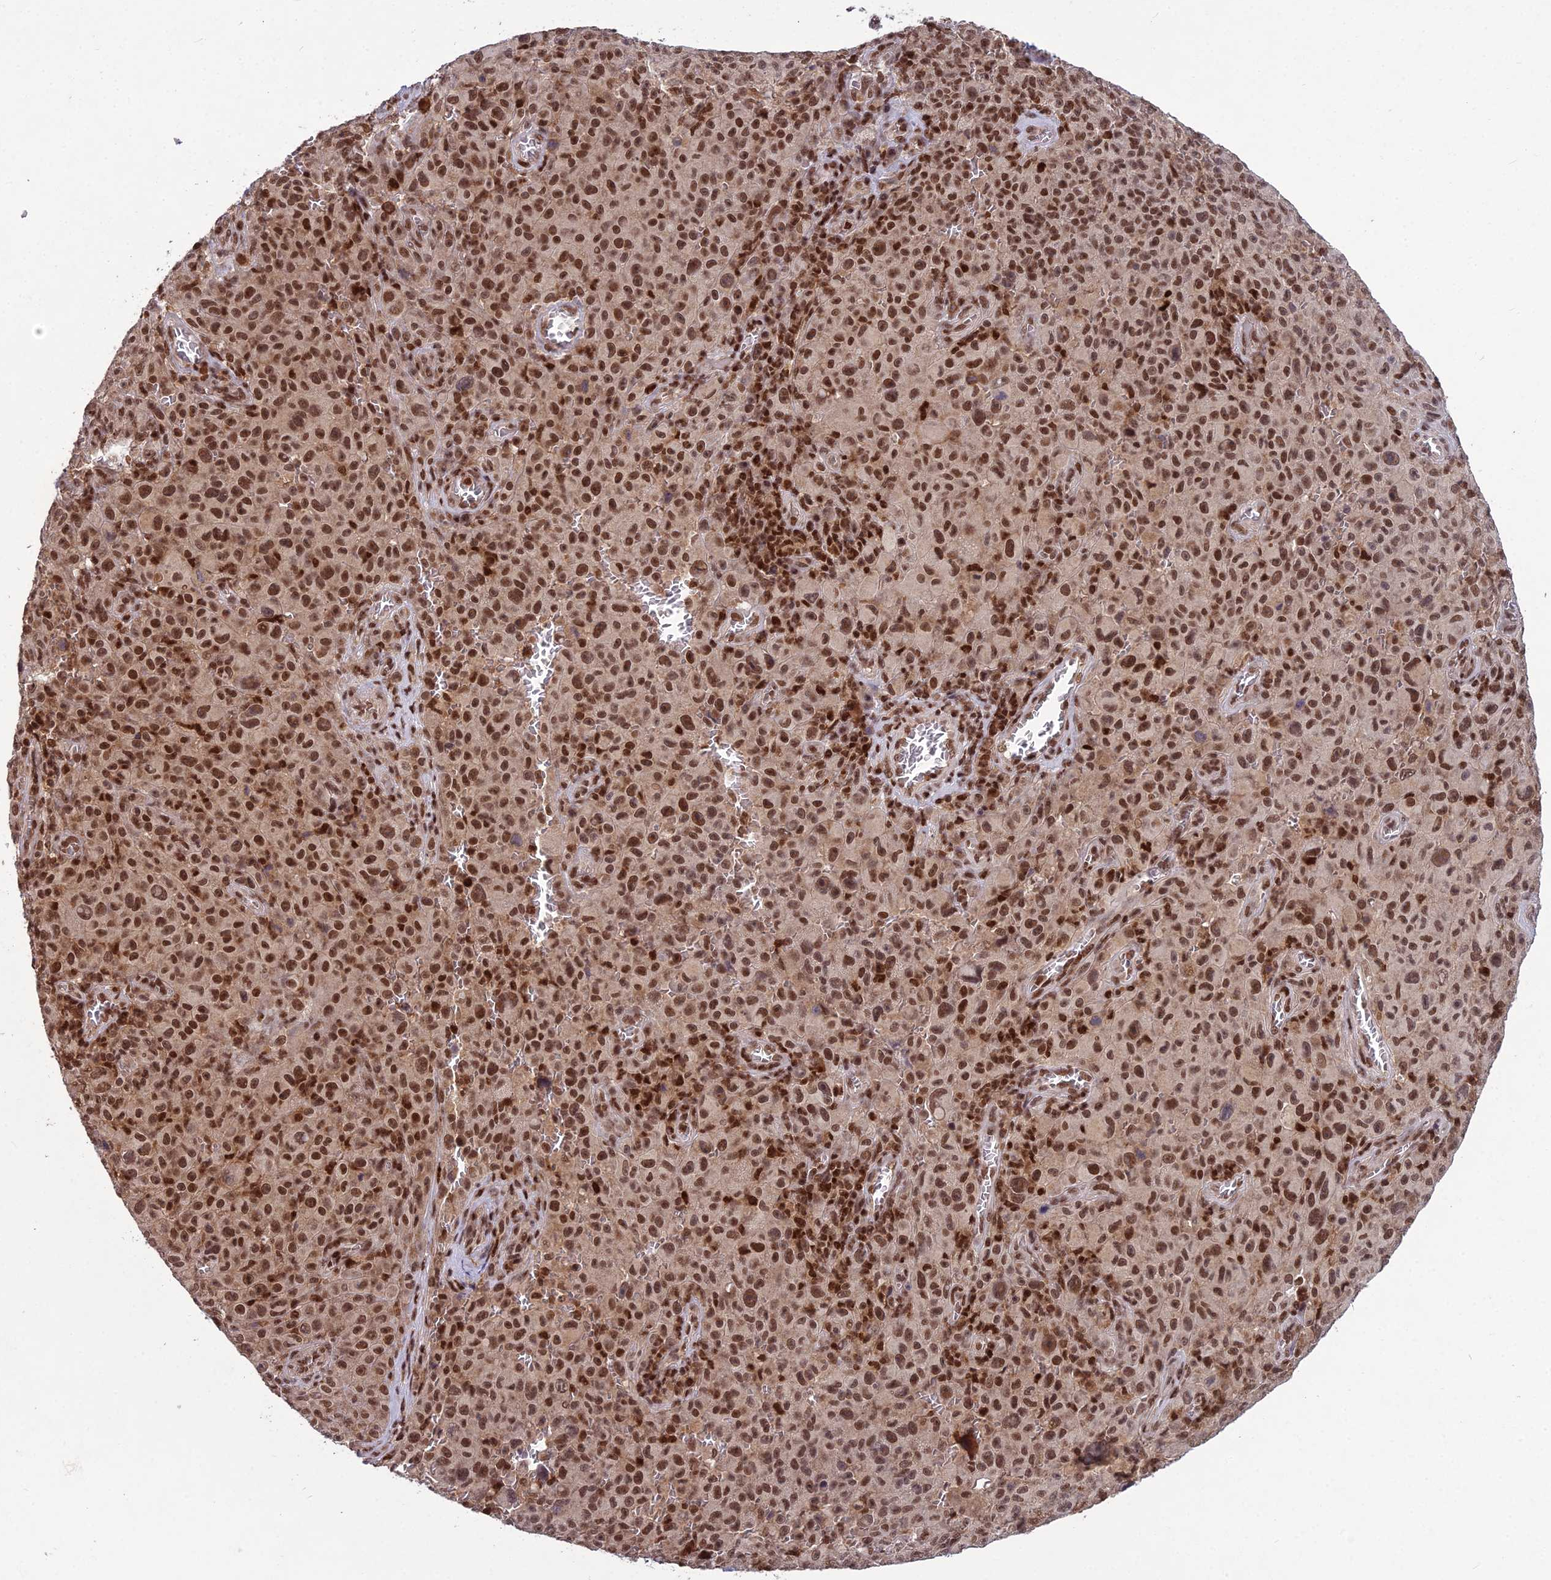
{"staining": {"intensity": "strong", "quantity": ">75%", "location": "nuclear"}, "tissue": "melanoma", "cell_type": "Tumor cells", "image_type": "cancer", "snomed": [{"axis": "morphology", "description": "Malignant melanoma, NOS"}, {"axis": "topography", "description": "Skin"}], "caption": "Malignant melanoma tissue displays strong nuclear staining in approximately >75% of tumor cells", "gene": "GMEB1", "patient": {"sex": "female", "age": 82}}